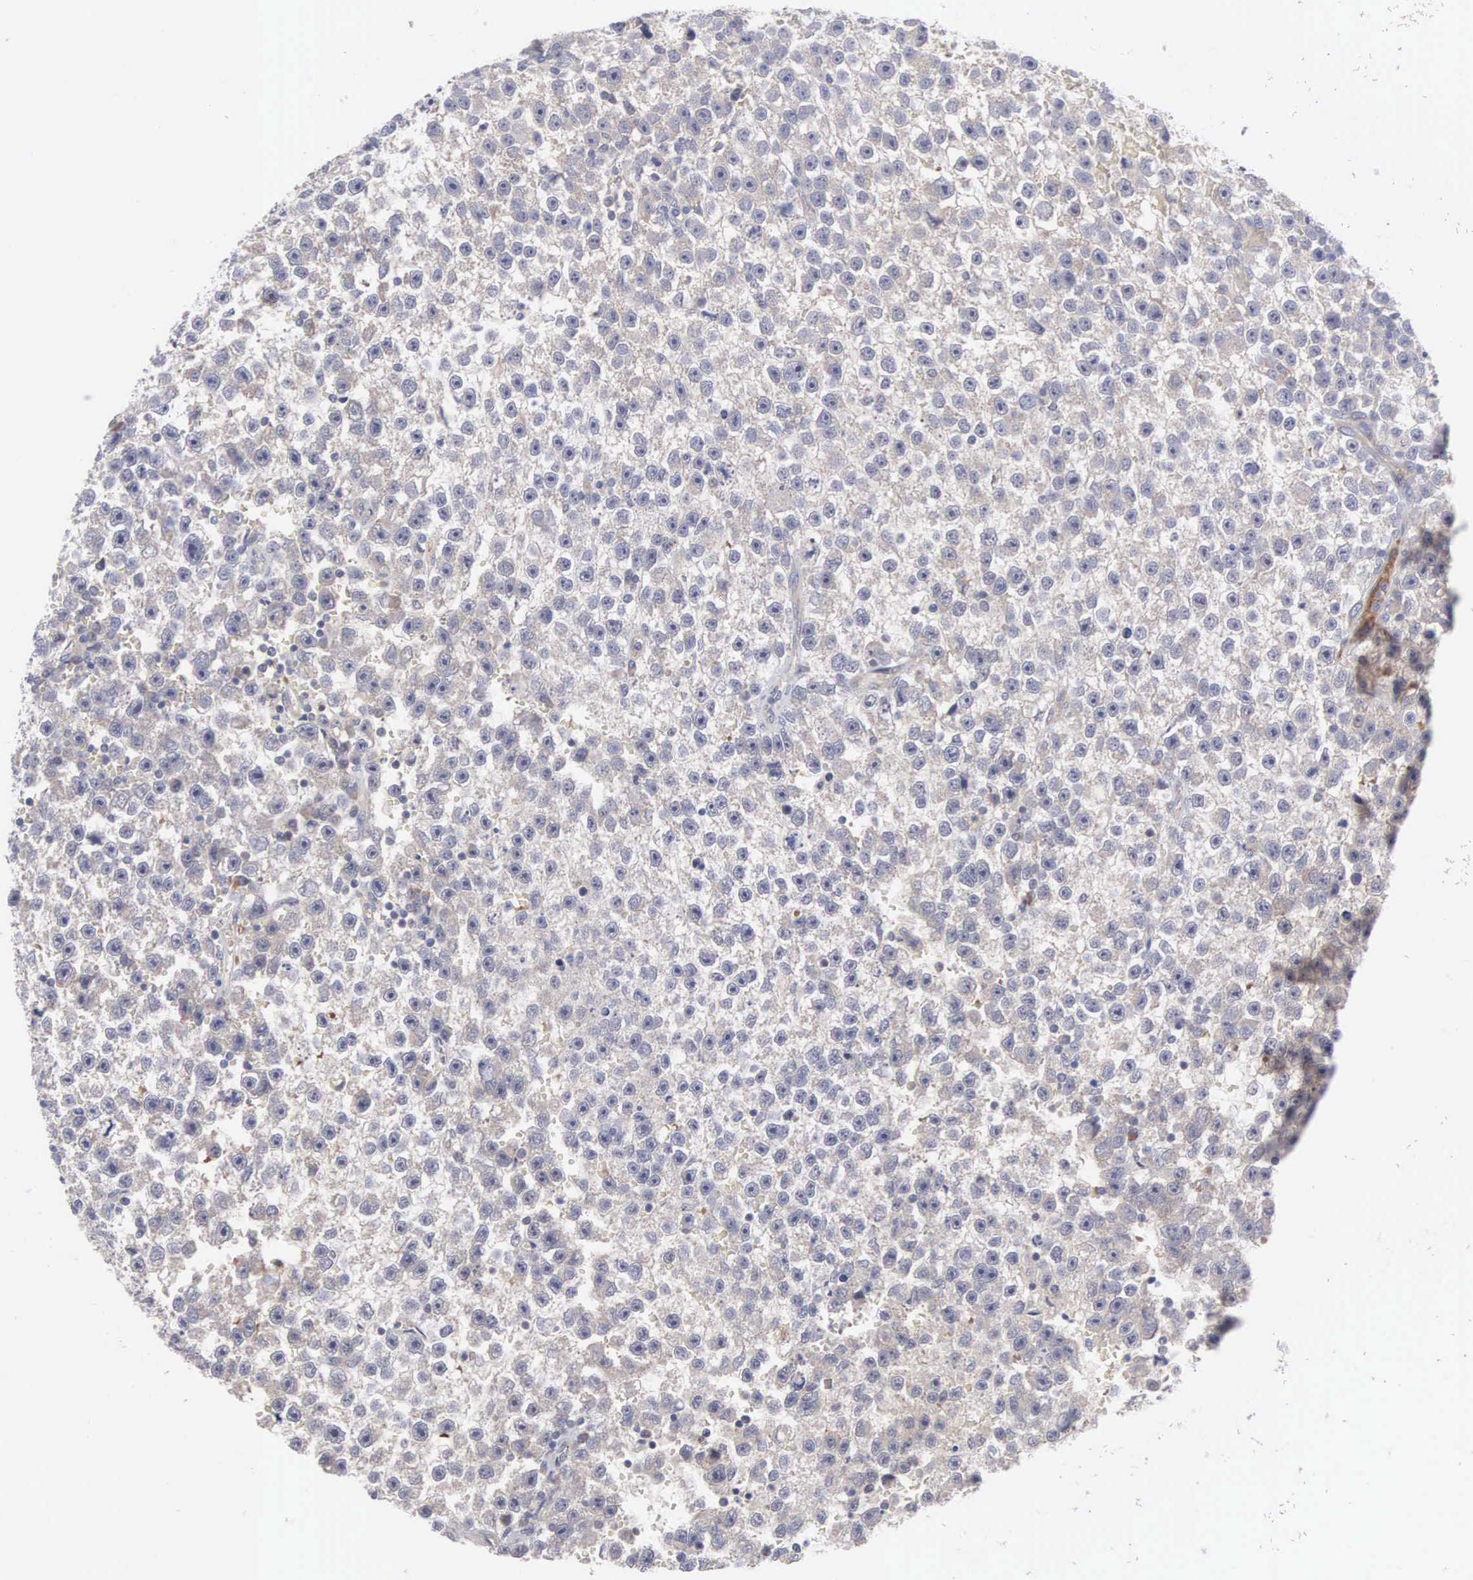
{"staining": {"intensity": "negative", "quantity": "none", "location": "none"}, "tissue": "testis cancer", "cell_type": "Tumor cells", "image_type": "cancer", "snomed": [{"axis": "morphology", "description": "Seminoma, NOS"}, {"axis": "topography", "description": "Testis"}], "caption": "DAB immunohistochemical staining of human testis cancer displays no significant staining in tumor cells.", "gene": "INF2", "patient": {"sex": "male", "age": 33}}